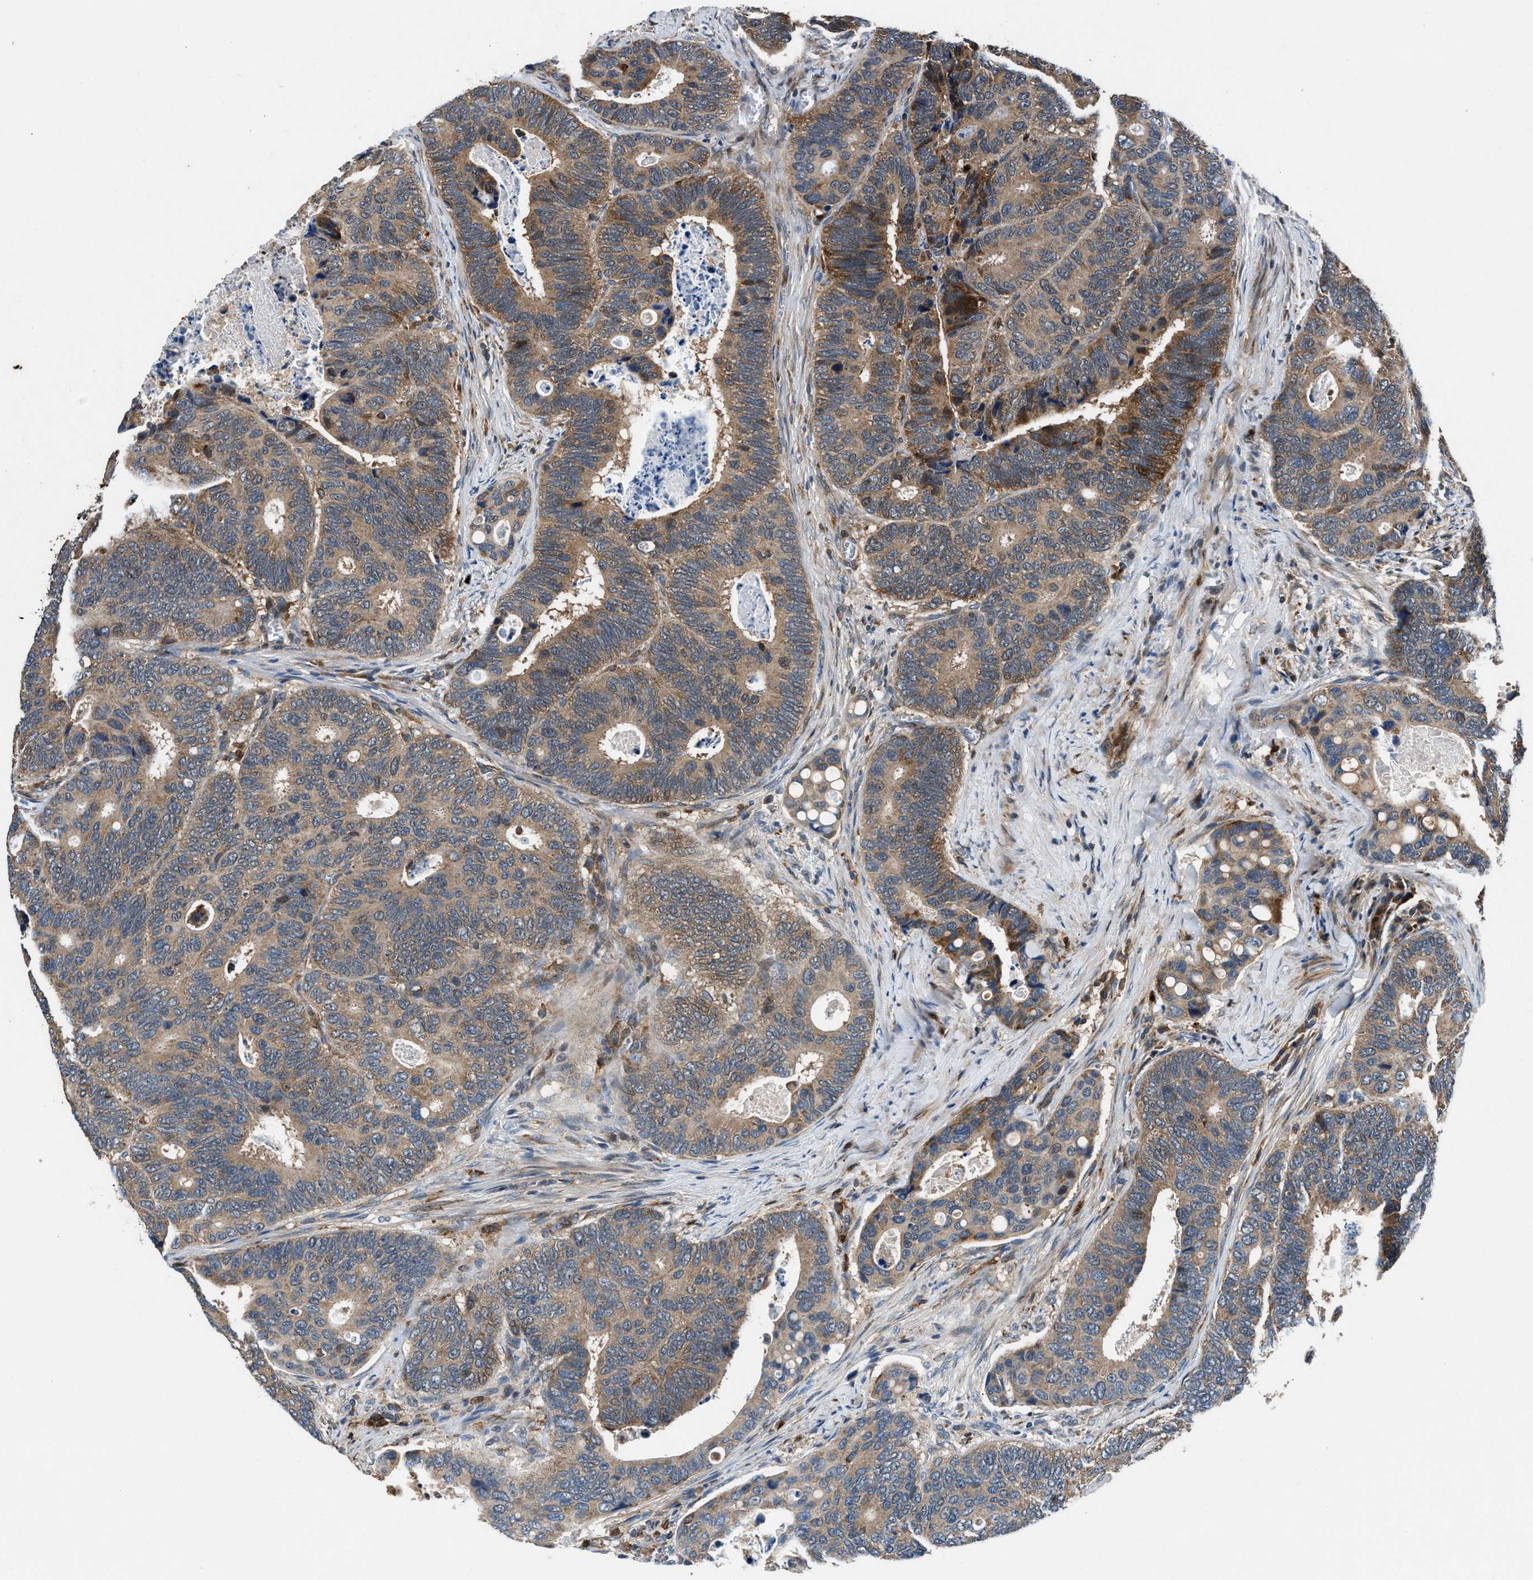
{"staining": {"intensity": "moderate", "quantity": ">75%", "location": "cytoplasmic/membranous"}, "tissue": "colorectal cancer", "cell_type": "Tumor cells", "image_type": "cancer", "snomed": [{"axis": "morphology", "description": "Inflammation, NOS"}, {"axis": "morphology", "description": "Adenocarcinoma, NOS"}, {"axis": "topography", "description": "Colon"}], "caption": "DAB (3,3'-diaminobenzidine) immunohistochemical staining of human colorectal cancer (adenocarcinoma) reveals moderate cytoplasmic/membranous protein staining in about >75% of tumor cells.", "gene": "FAM221A", "patient": {"sex": "male", "age": 72}}